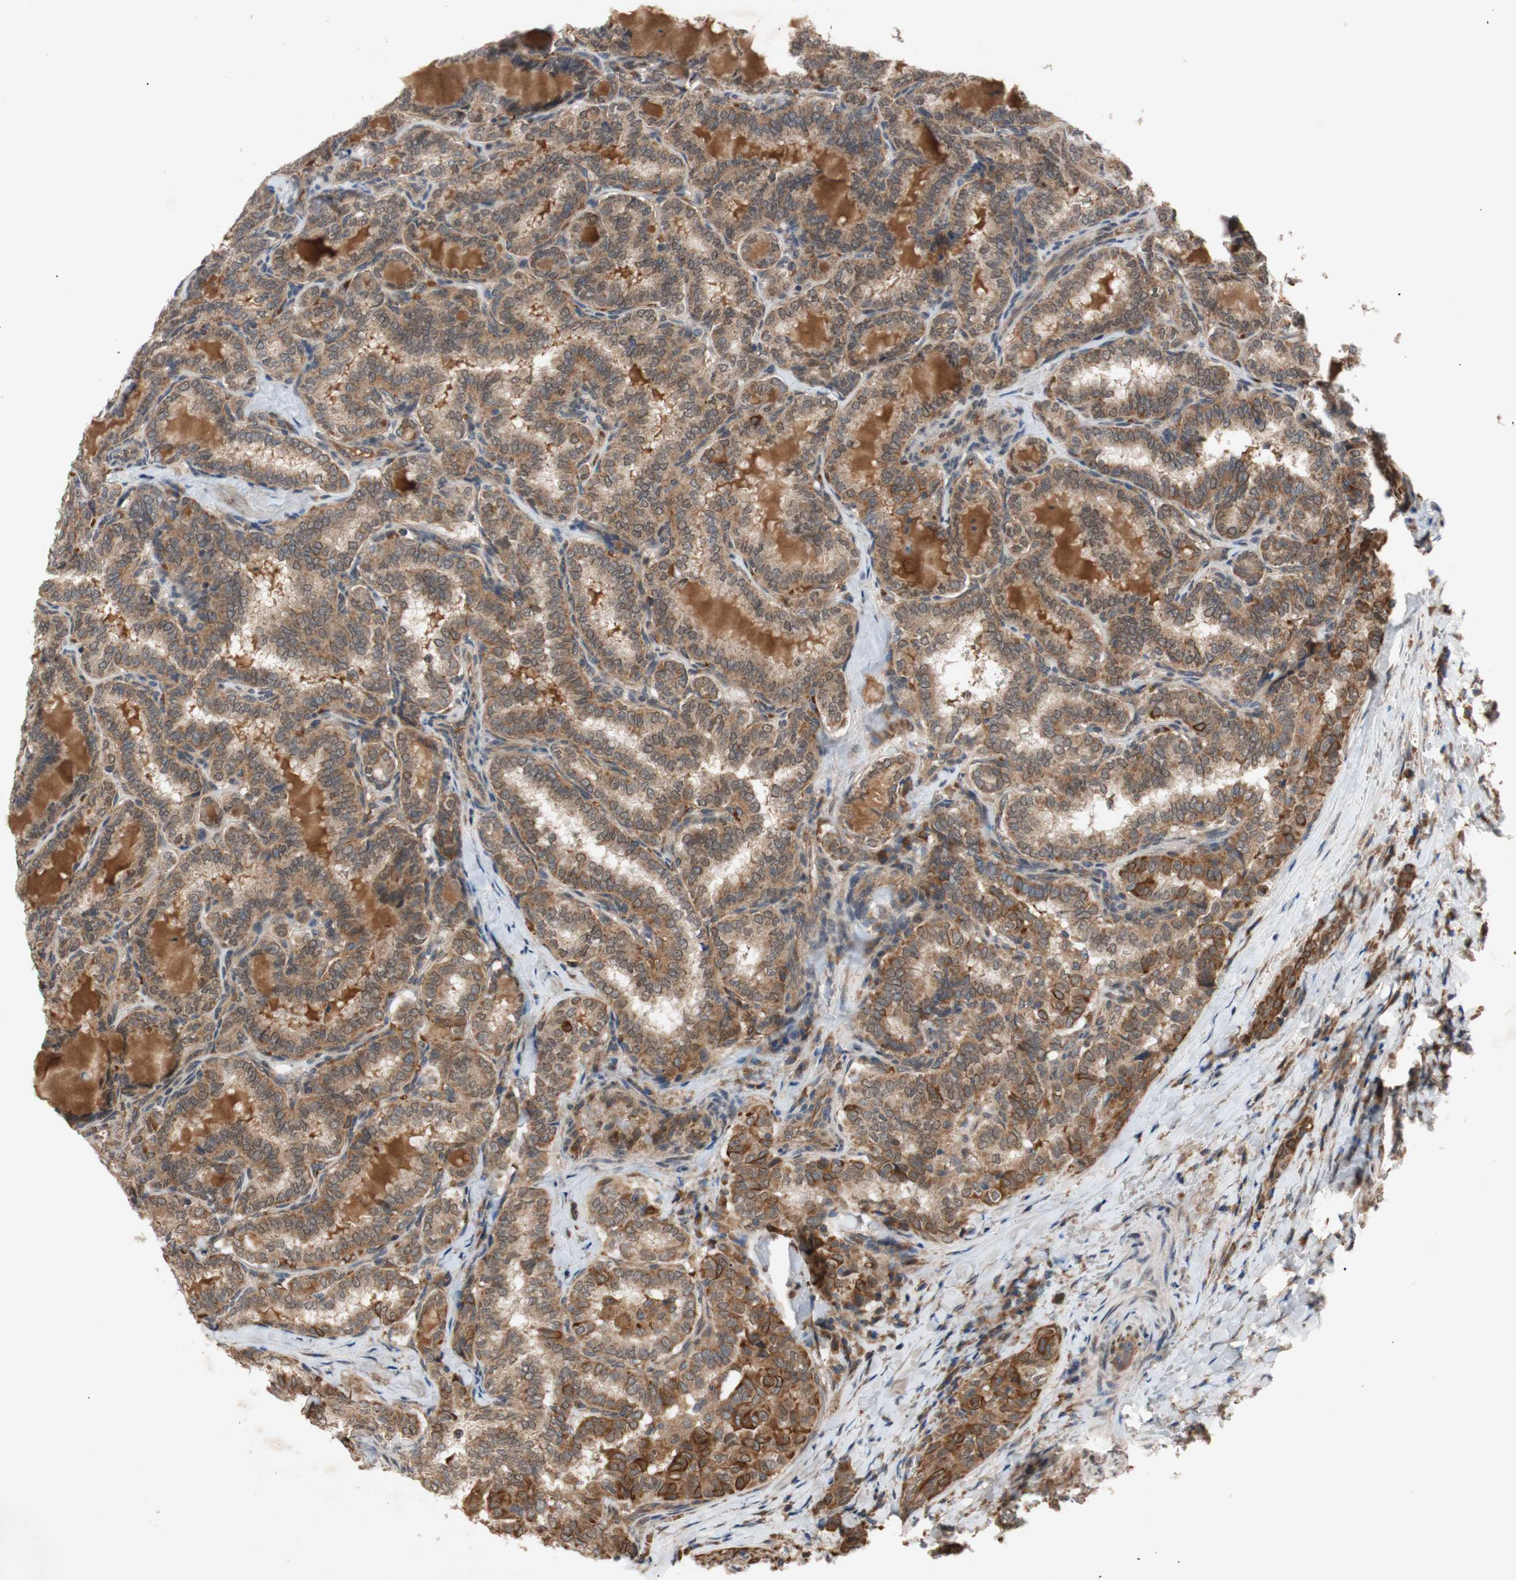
{"staining": {"intensity": "moderate", "quantity": ">75%", "location": "cytoplasmic/membranous"}, "tissue": "thyroid cancer", "cell_type": "Tumor cells", "image_type": "cancer", "snomed": [{"axis": "morphology", "description": "Normal tissue, NOS"}, {"axis": "morphology", "description": "Papillary adenocarcinoma, NOS"}, {"axis": "topography", "description": "Thyroid gland"}], "caption": "A photomicrograph of thyroid cancer (papillary adenocarcinoma) stained for a protein reveals moderate cytoplasmic/membranous brown staining in tumor cells.", "gene": "PKN1", "patient": {"sex": "female", "age": 30}}